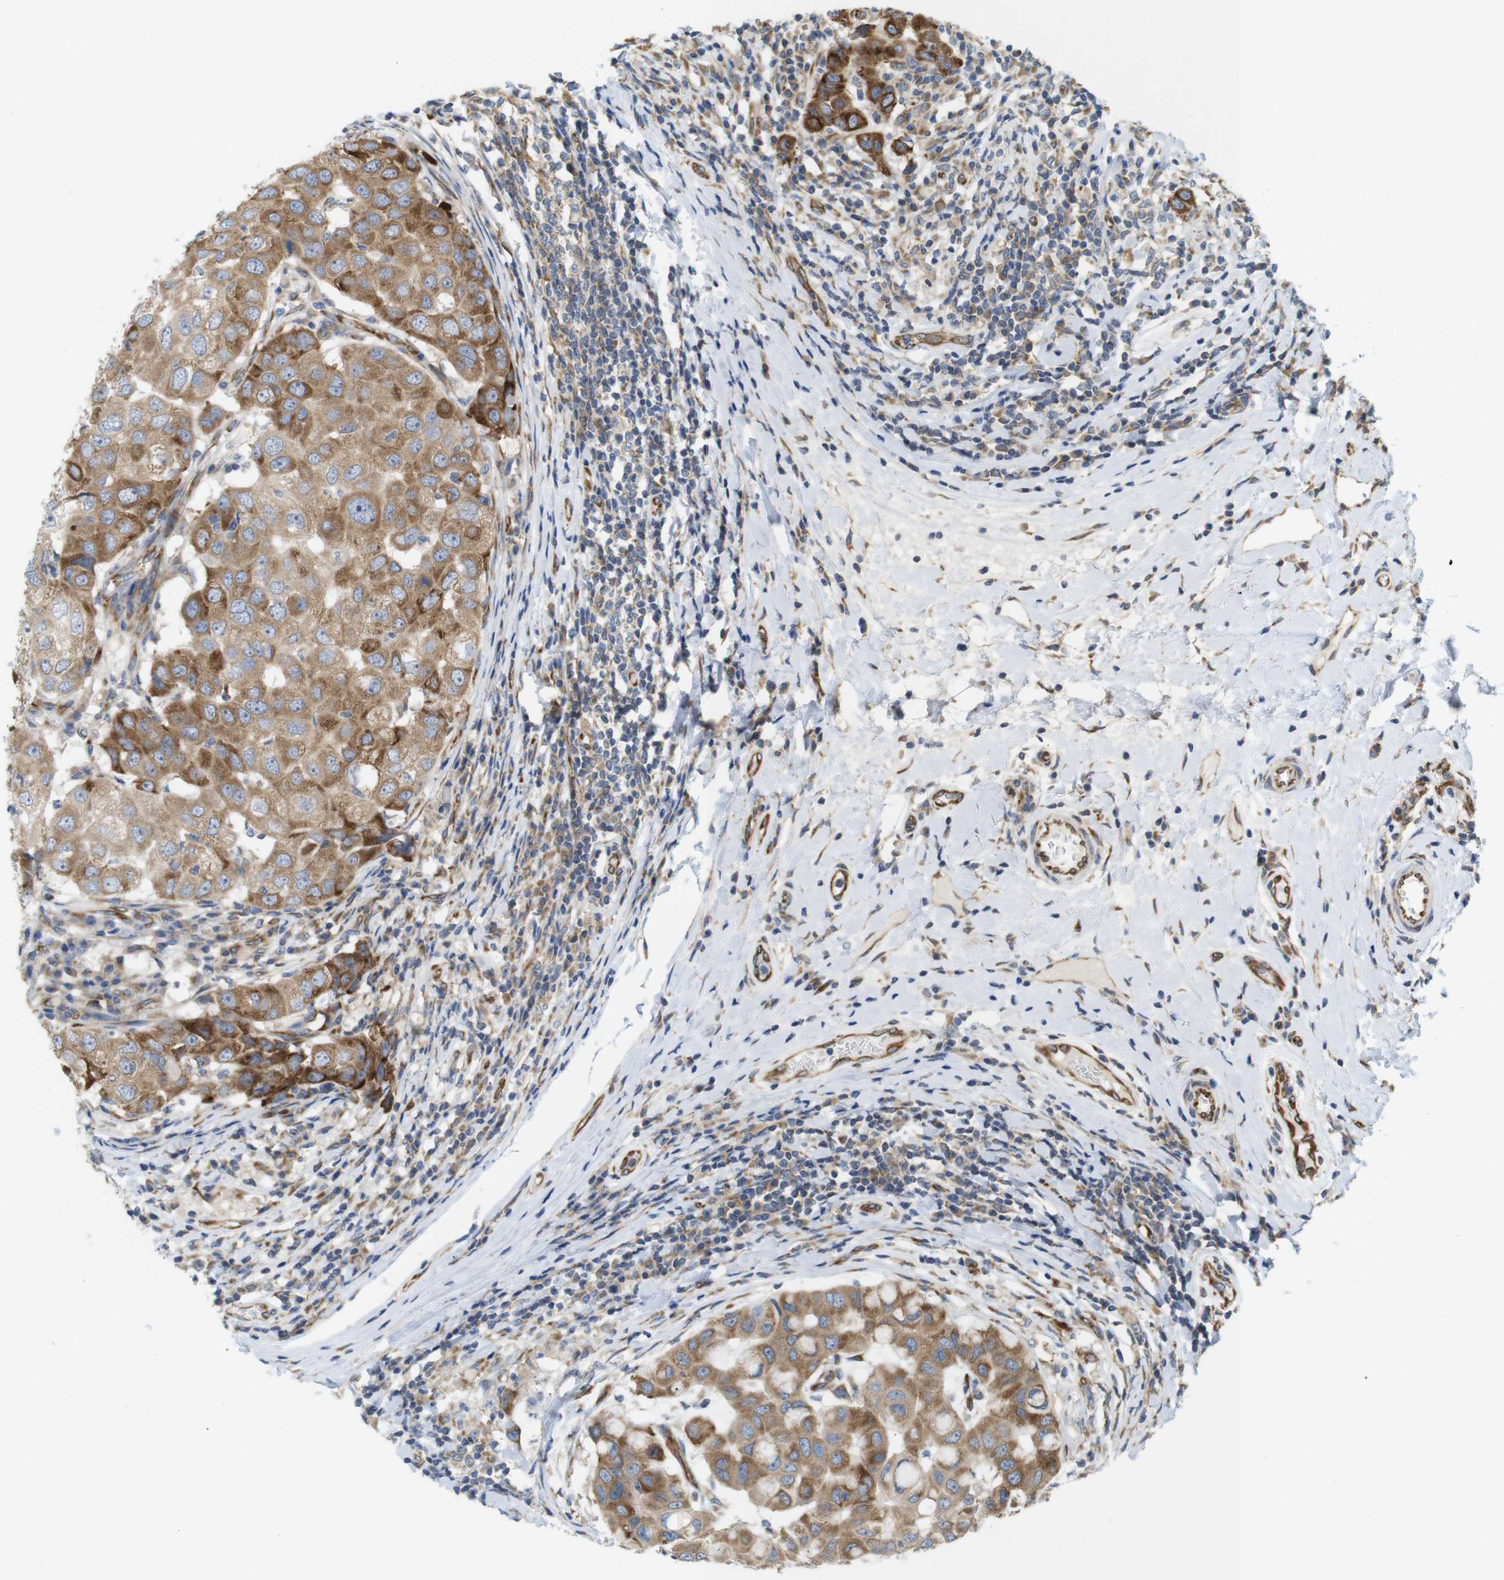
{"staining": {"intensity": "strong", "quantity": ">75%", "location": "cytoplasmic/membranous"}, "tissue": "breast cancer", "cell_type": "Tumor cells", "image_type": "cancer", "snomed": [{"axis": "morphology", "description": "Duct carcinoma"}, {"axis": "topography", "description": "Breast"}], "caption": "Intraductal carcinoma (breast) stained for a protein demonstrates strong cytoplasmic/membranous positivity in tumor cells.", "gene": "PCNX2", "patient": {"sex": "female", "age": 27}}